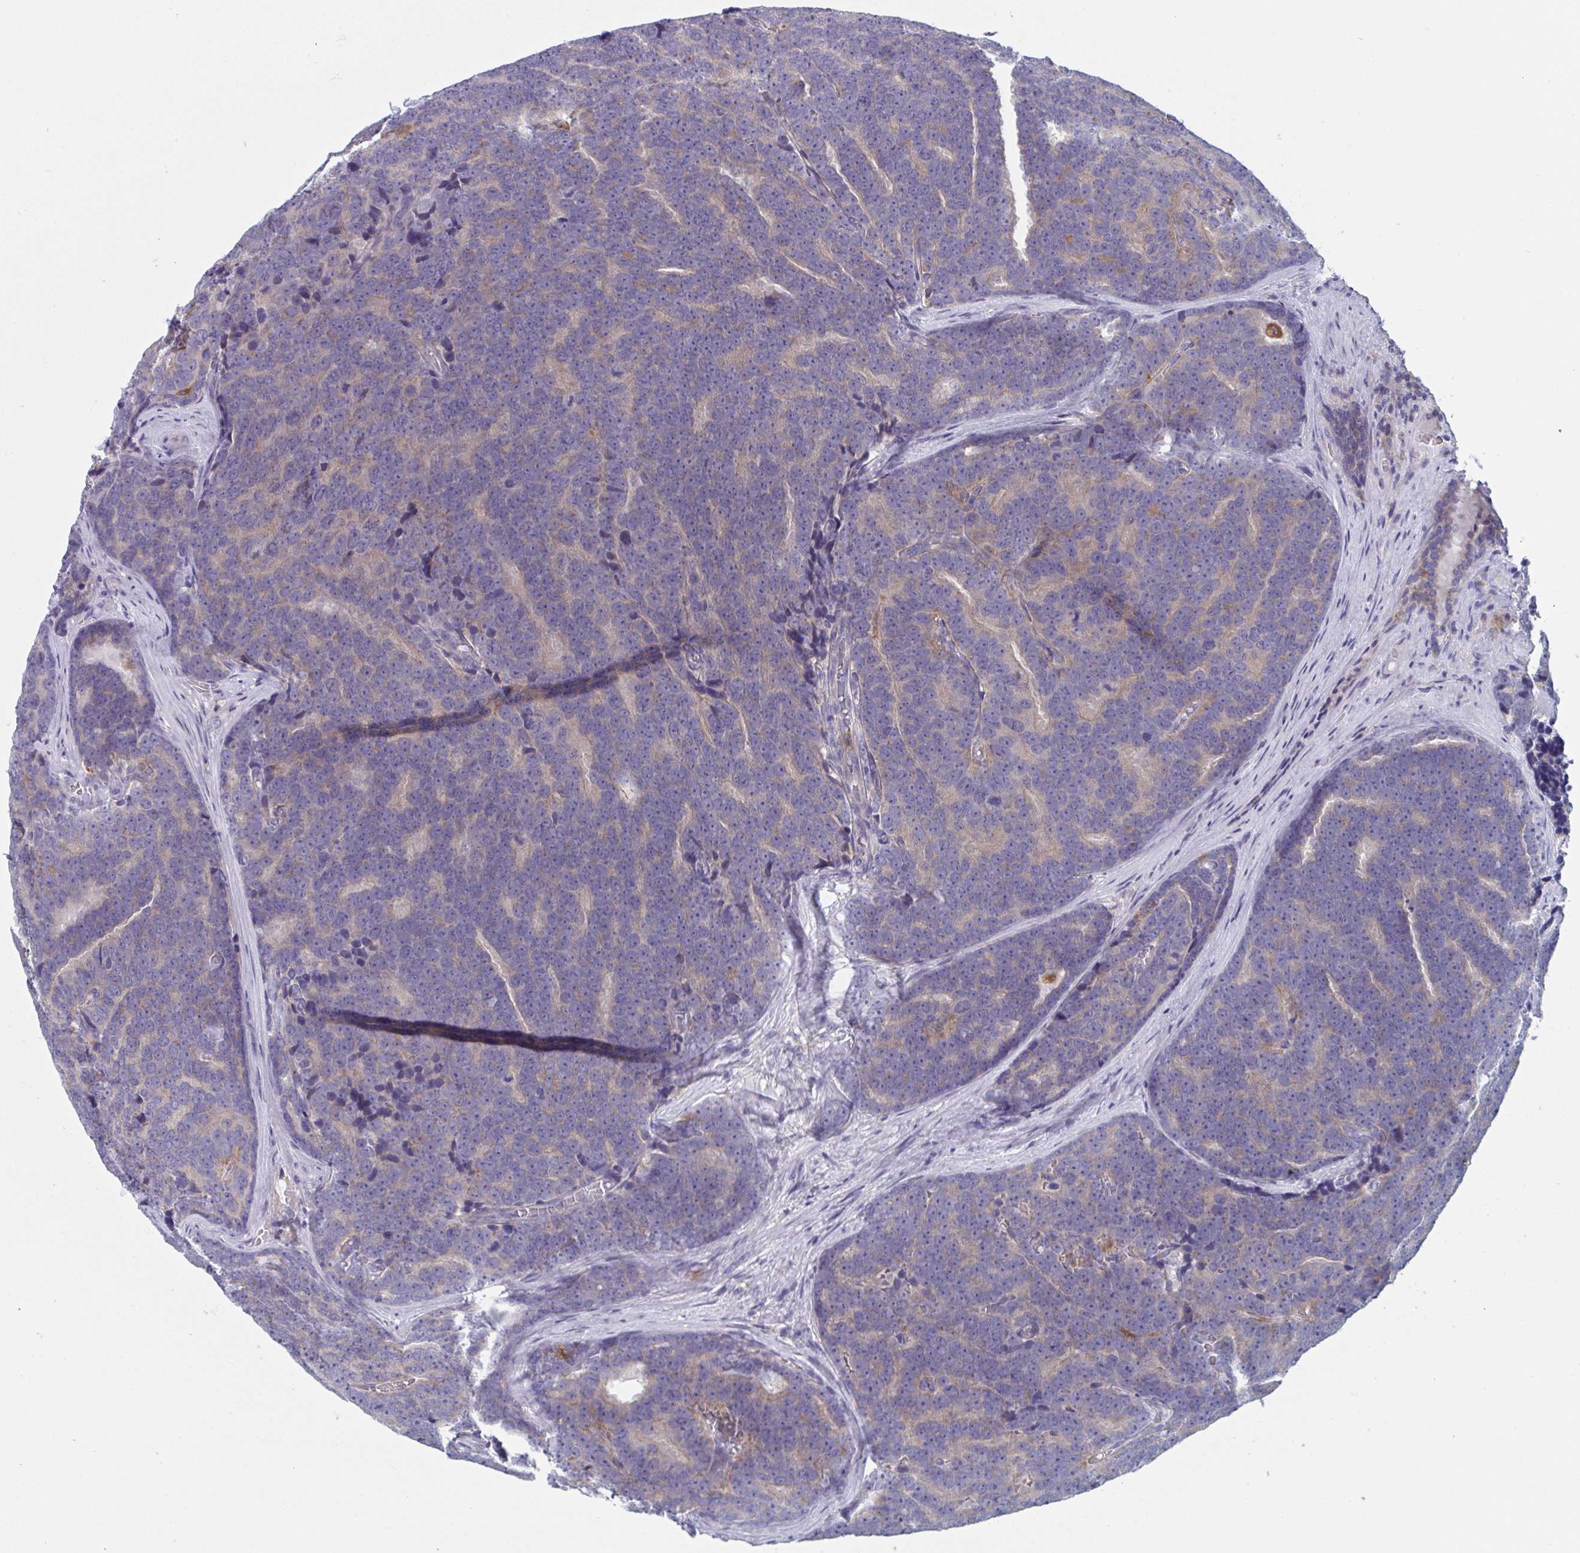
{"staining": {"intensity": "weak", "quantity": "25%-75%", "location": "cytoplasmic/membranous"}, "tissue": "prostate cancer", "cell_type": "Tumor cells", "image_type": "cancer", "snomed": [{"axis": "morphology", "description": "Adenocarcinoma, Low grade"}, {"axis": "topography", "description": "Prostate"}], "caption": "Human prostate low-grade adenocarcinoma stained with a brown dye displays weak cytoplasmic/membranous positive positivity in about 25%-75% of tumor cells.", "gene": "NIPSNAP1", "patient": {"sex": "male", "age": 62}}